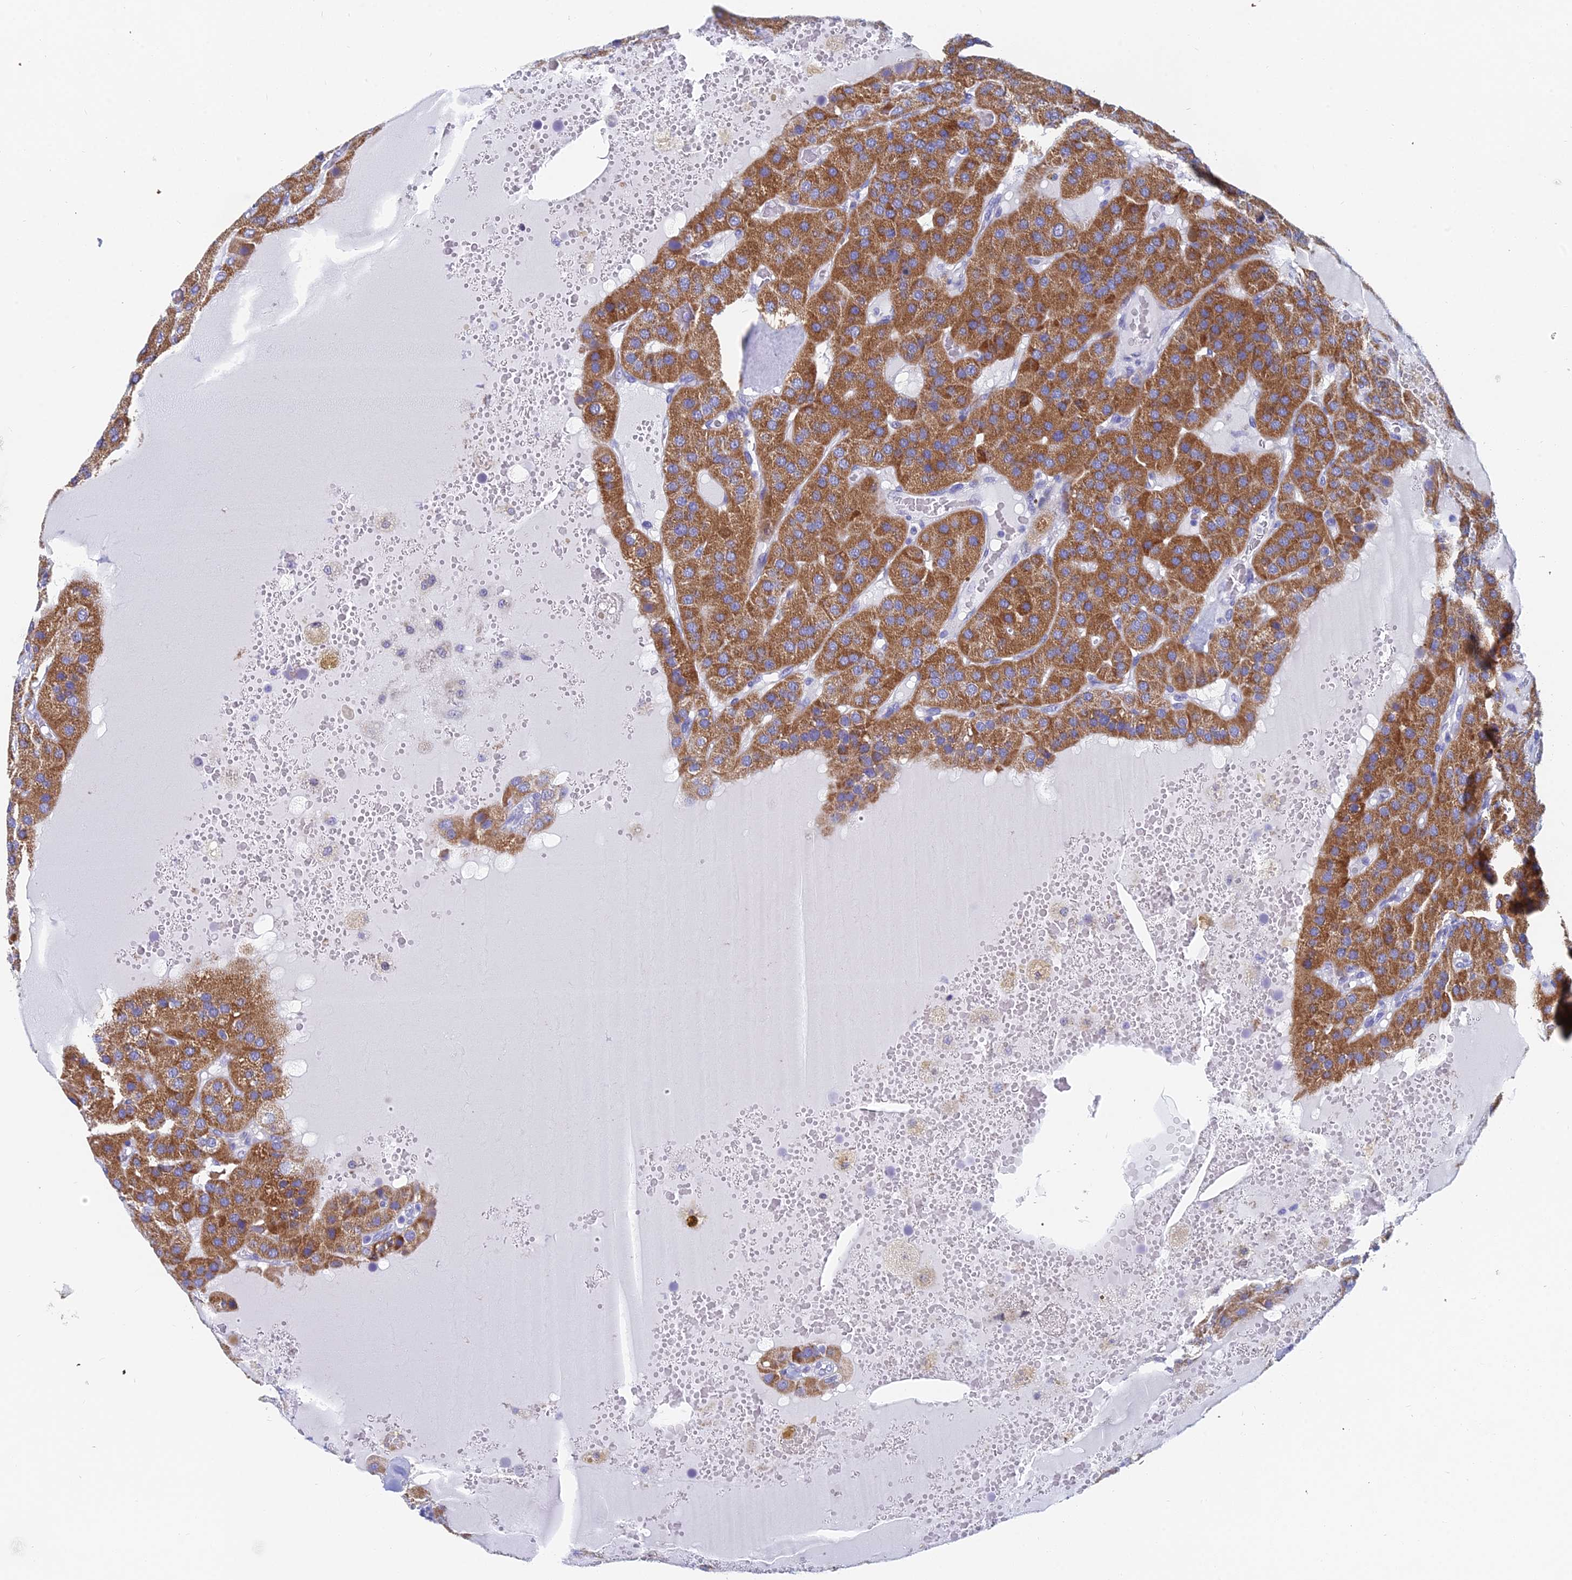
{"staining": {"intensity": "moderate", "quantity": ">75%", "location": "cytoplasmic/membranous"}, "tissue": "parathyroid gland", "cell_type": "Glandular cells", "image_type": "normal", "snomed": [{"axis": "morphology", "description": "Normal tissue, NOS"}, {"axis": "morphology", "description": "Adenoma, NOS"}, {"axis": "topography", "description": "Parathyroid gland"}], "caption": "High-power microscopy captured an IHC photomicrograph of benign parathyroid gland, revealing moderate cytoplasmic/membranous expression in approximately >75% of glandular cells. (DAB (3,3'-diaminobenzidine) IHC with brightfield microscopy, high magnification).", "gene": "ACSM1", "patient": {"sex": "female", "age": 86}}